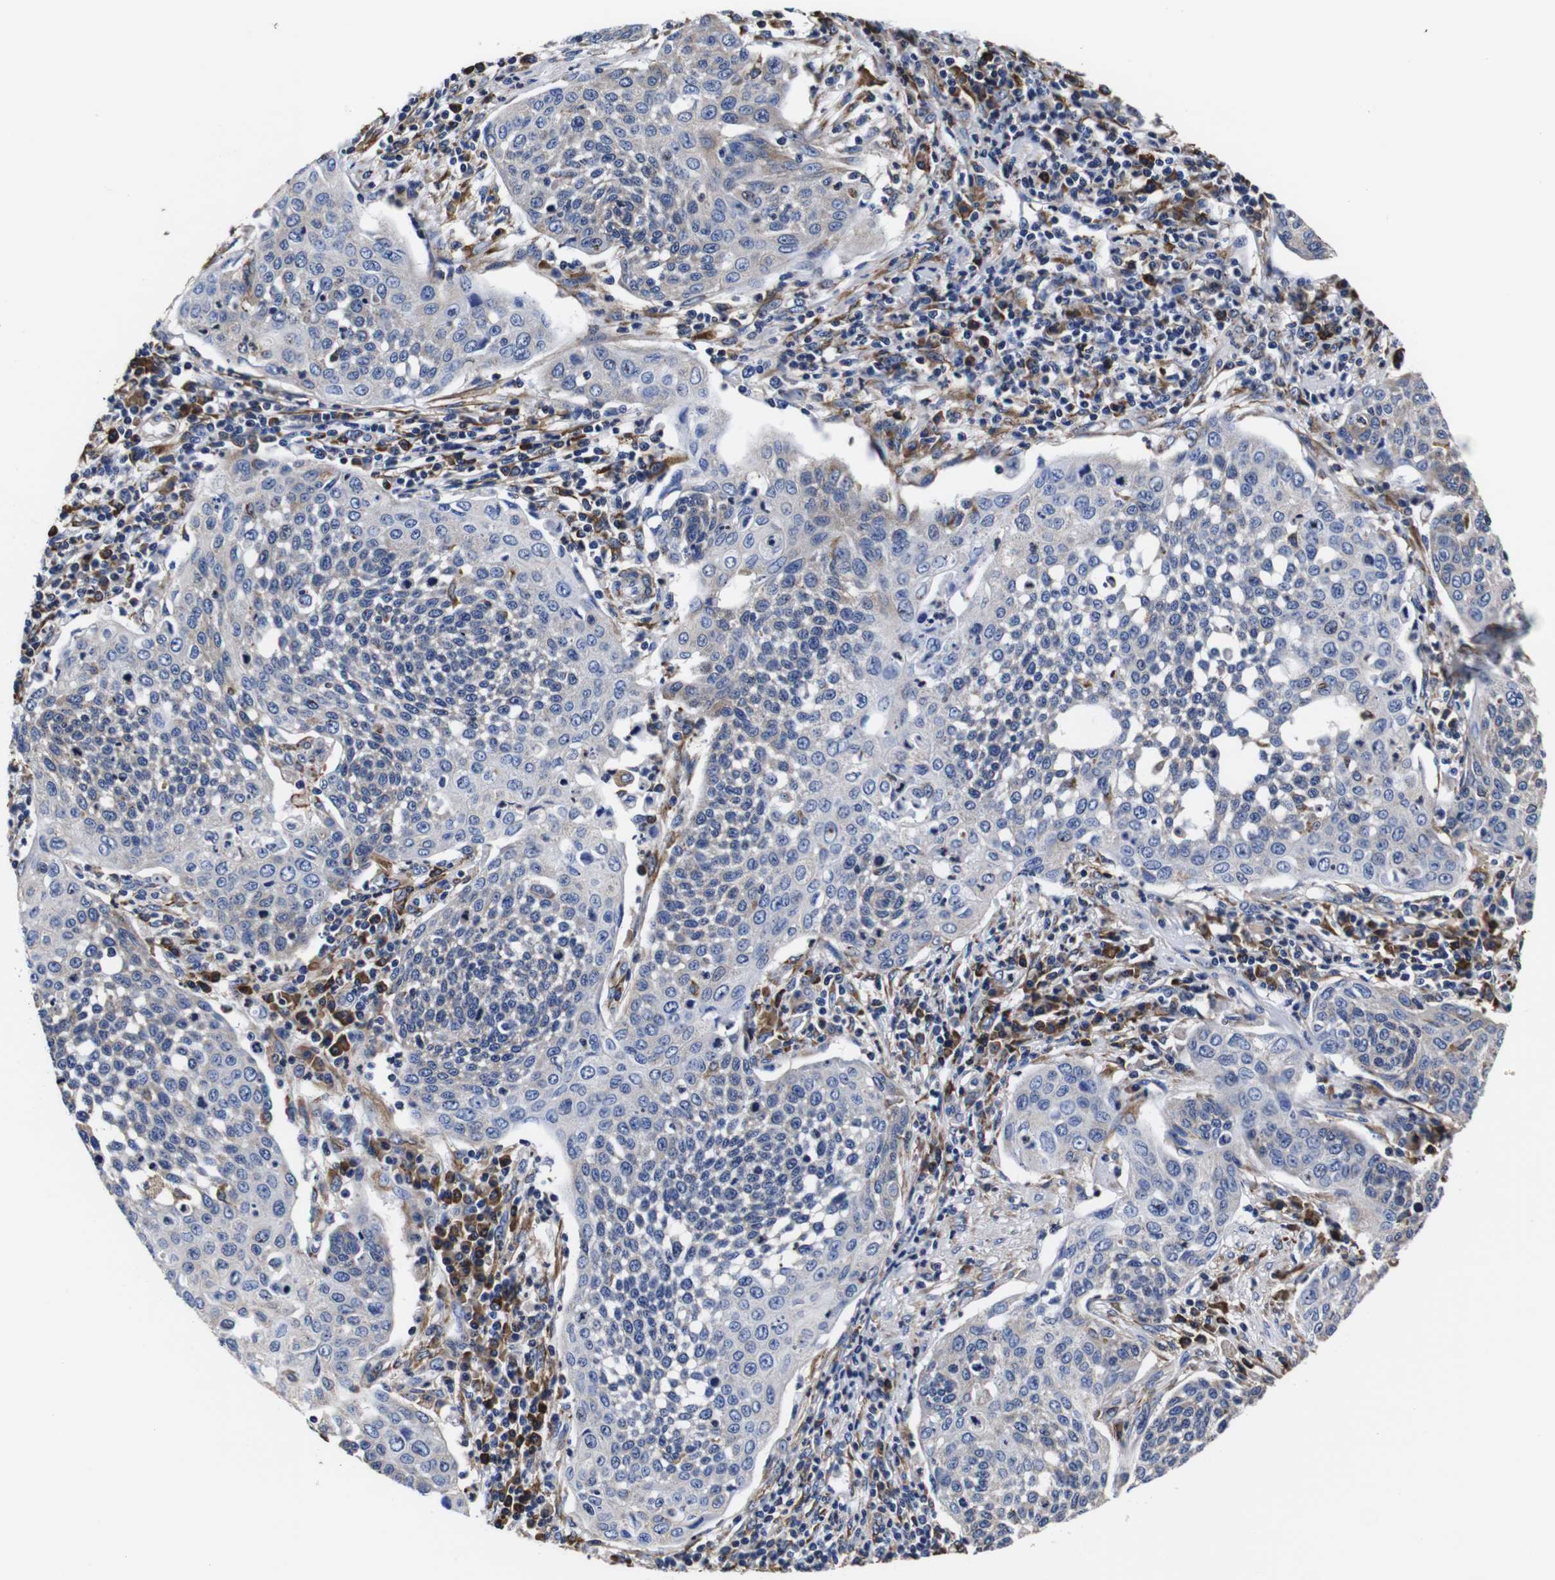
{"staining": {"intensity": "negative", "quantity": "none", "location": "none"}, "tissue": "cervical cancer", "cell_type": "Tumor cells", "image_type": "cancer", "snomed": [{"axis": "morphology", "description": "Squamous cell carcinoma, NOS"}, {"axis": "topography", "description": "Cervix"}], "caption": "Immunohistochemistry image of neoplastic tissue: human cervical cancer stained with DAB (3,3'-diaminobenzidine) shows no significant protein positivity in tumor cells. The staining was performed using DAB (3,3'-diaminobenzidine) to visualize the protein expression in brown, while the nuclei were stained in blue with hematoxylin (Magnification: 20x).", "gene": "PPIB", "patient": {"sex": "female", "age": 34}}